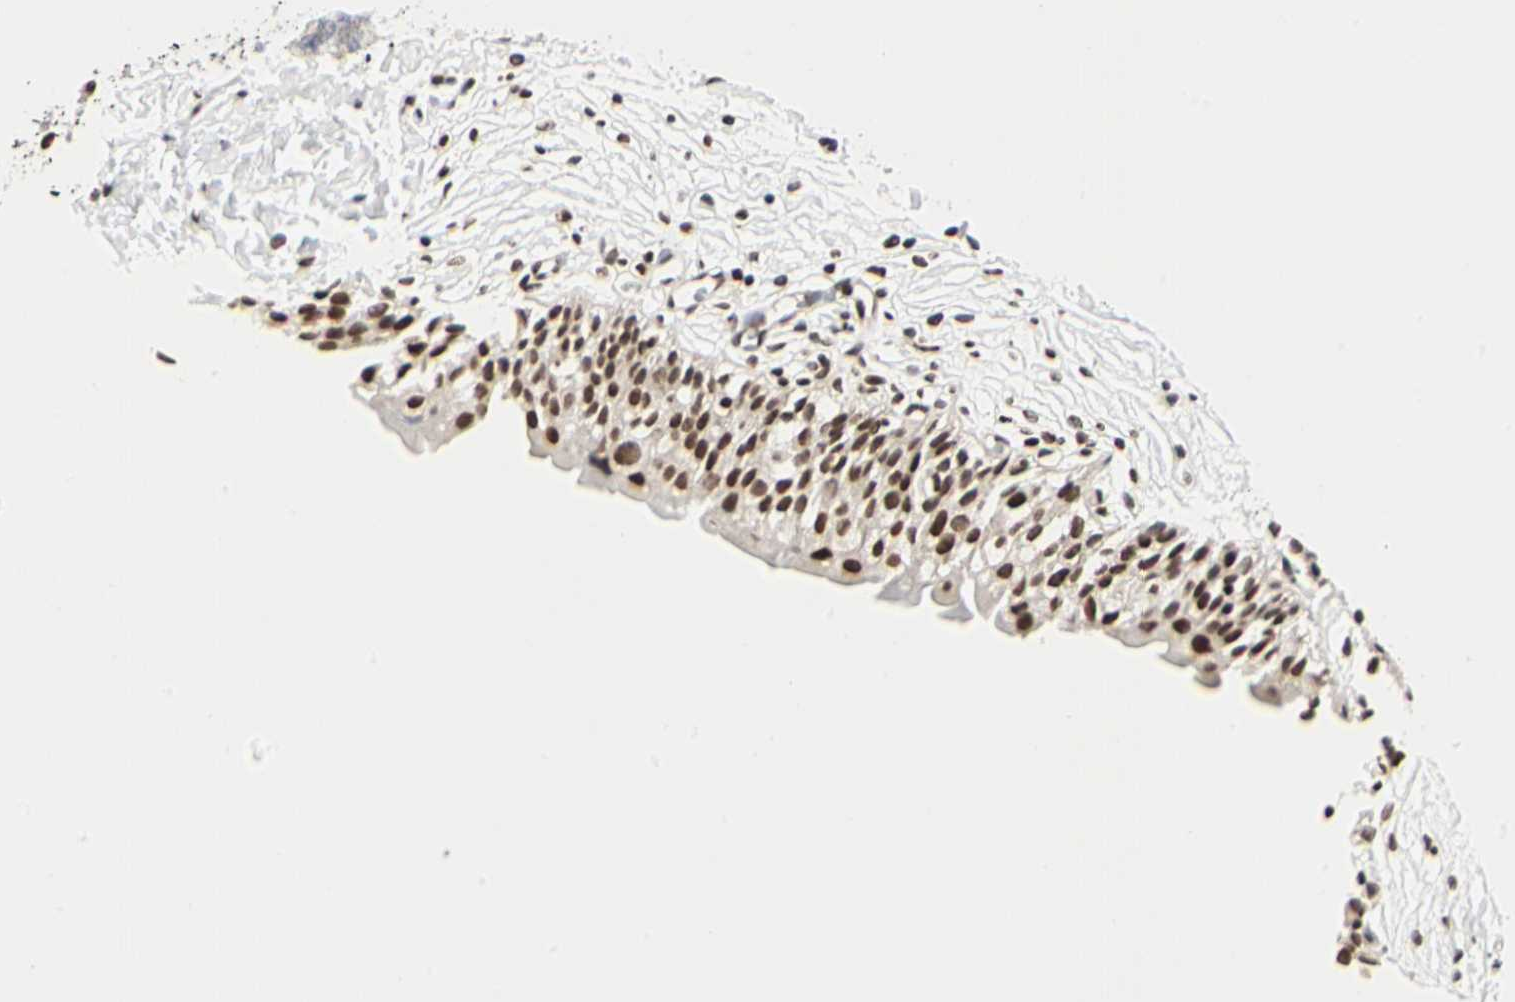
{"staining": {"intensity": "moderate", "quantity": ">75%", "location": "nuclear"}, "tissue": "urinary bladder", "cell_type": "Urothelial cells", "image_type": "normal", "snomed": [{"axis": "morphology", "description": "Normal tissue, NOS"}, {"axis": "topography", "description": "Urinary bladder"}], "caption": "The photomicrograph demonstrates a brown stain indicating the presence of a protein in the nuclear of urothelial cells in urinary bladder.", "gene": "PRMT3", "patient": {"sex": "female", "age": 80}}